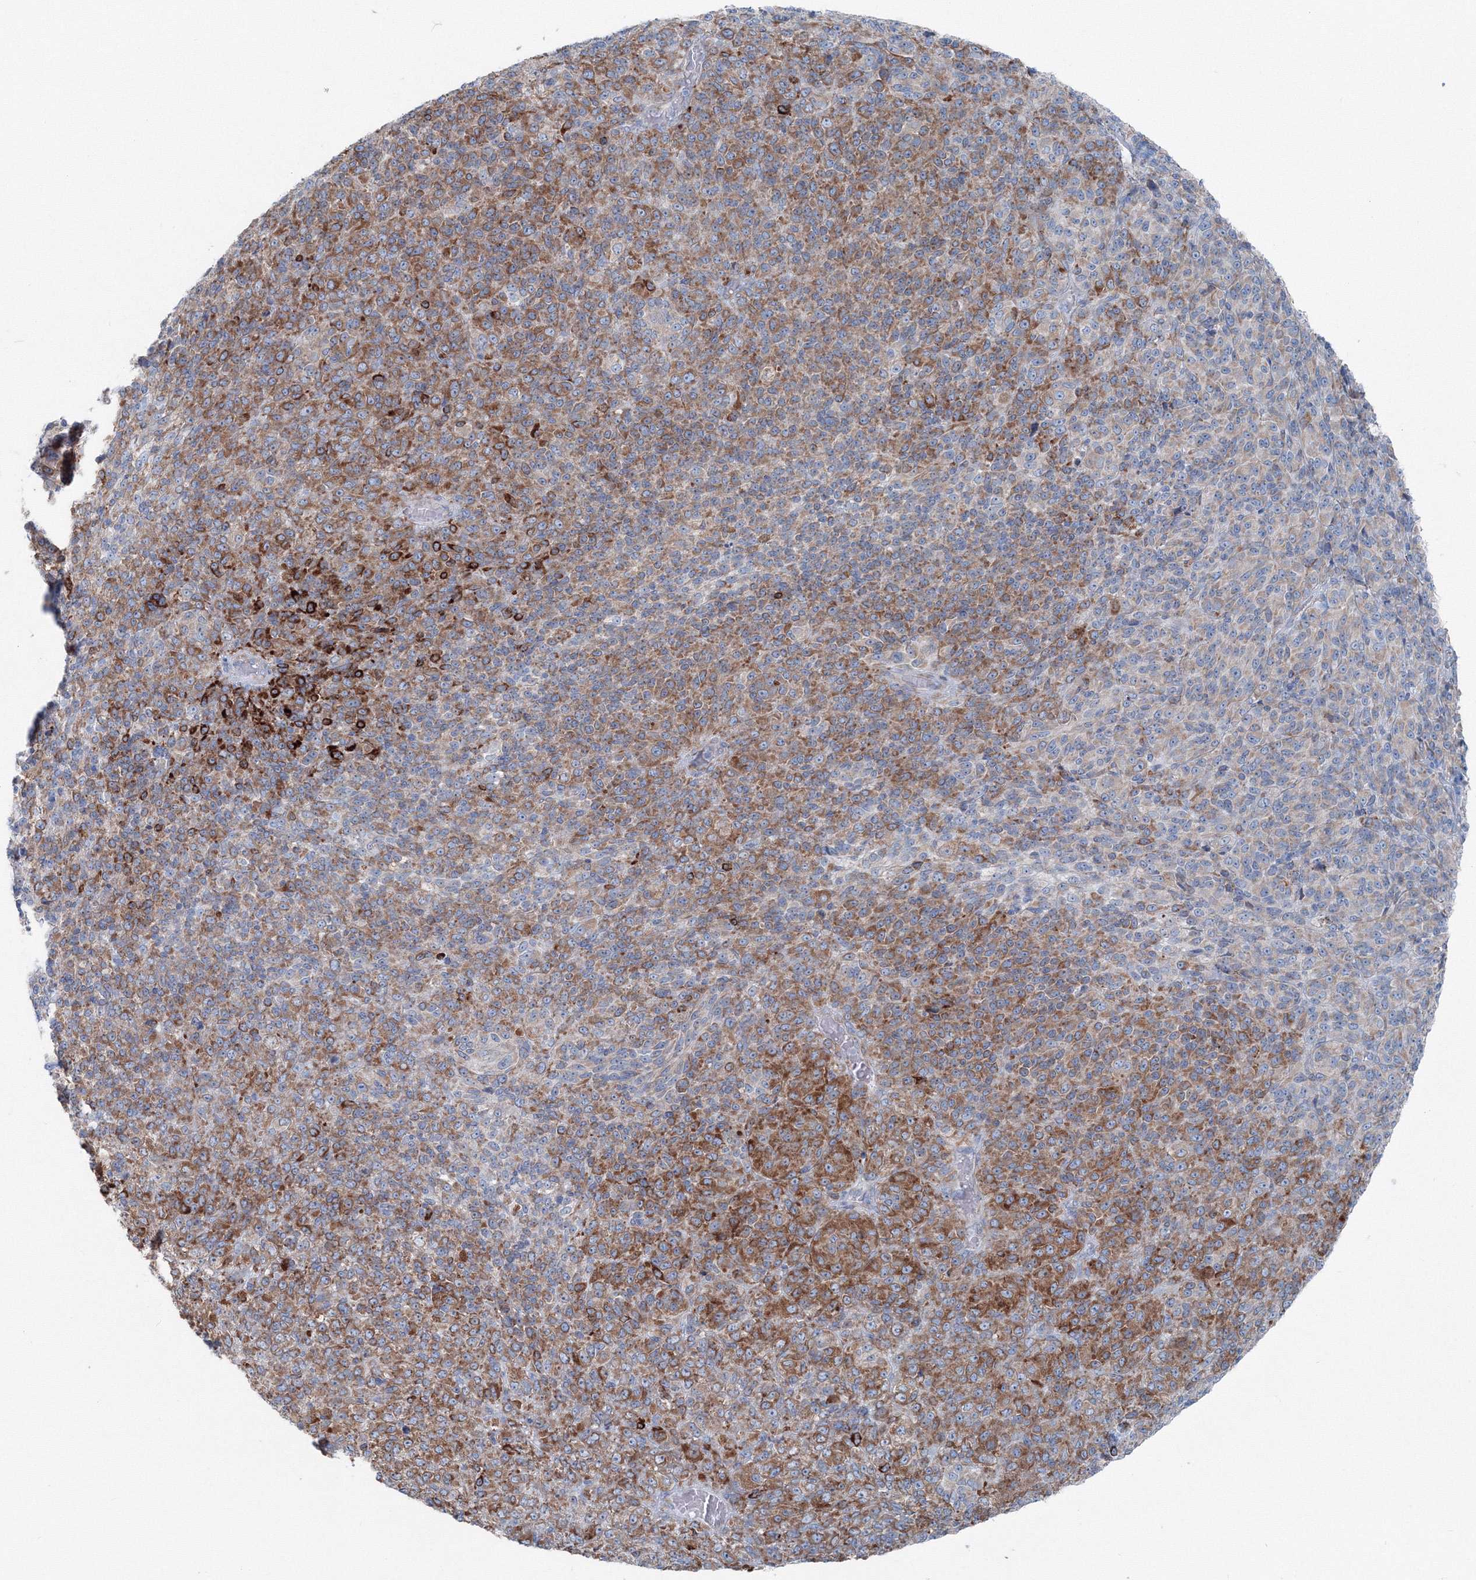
{"staining": {"intensity": "moderate", "quantity": "25%-75%", "location": "cytoplasmic/membranous"}, "tissue": "melanoma", "cell_type": "Tumor cells", "image_type": "cancer", "snomed": [{"axis": "morphology", "description": "Malignant melanoma, Metastatic site"}, {"axis": "topography", "description": "Brain"}], "caption": "This is a histology image of IHC staining of malignant melanoma (metastatic site), which shows moderate expression in the cytoplasmic/membranous of tumor cells.", "gene": "RCN1", "patient": {"sex": "female", "age": 56}}